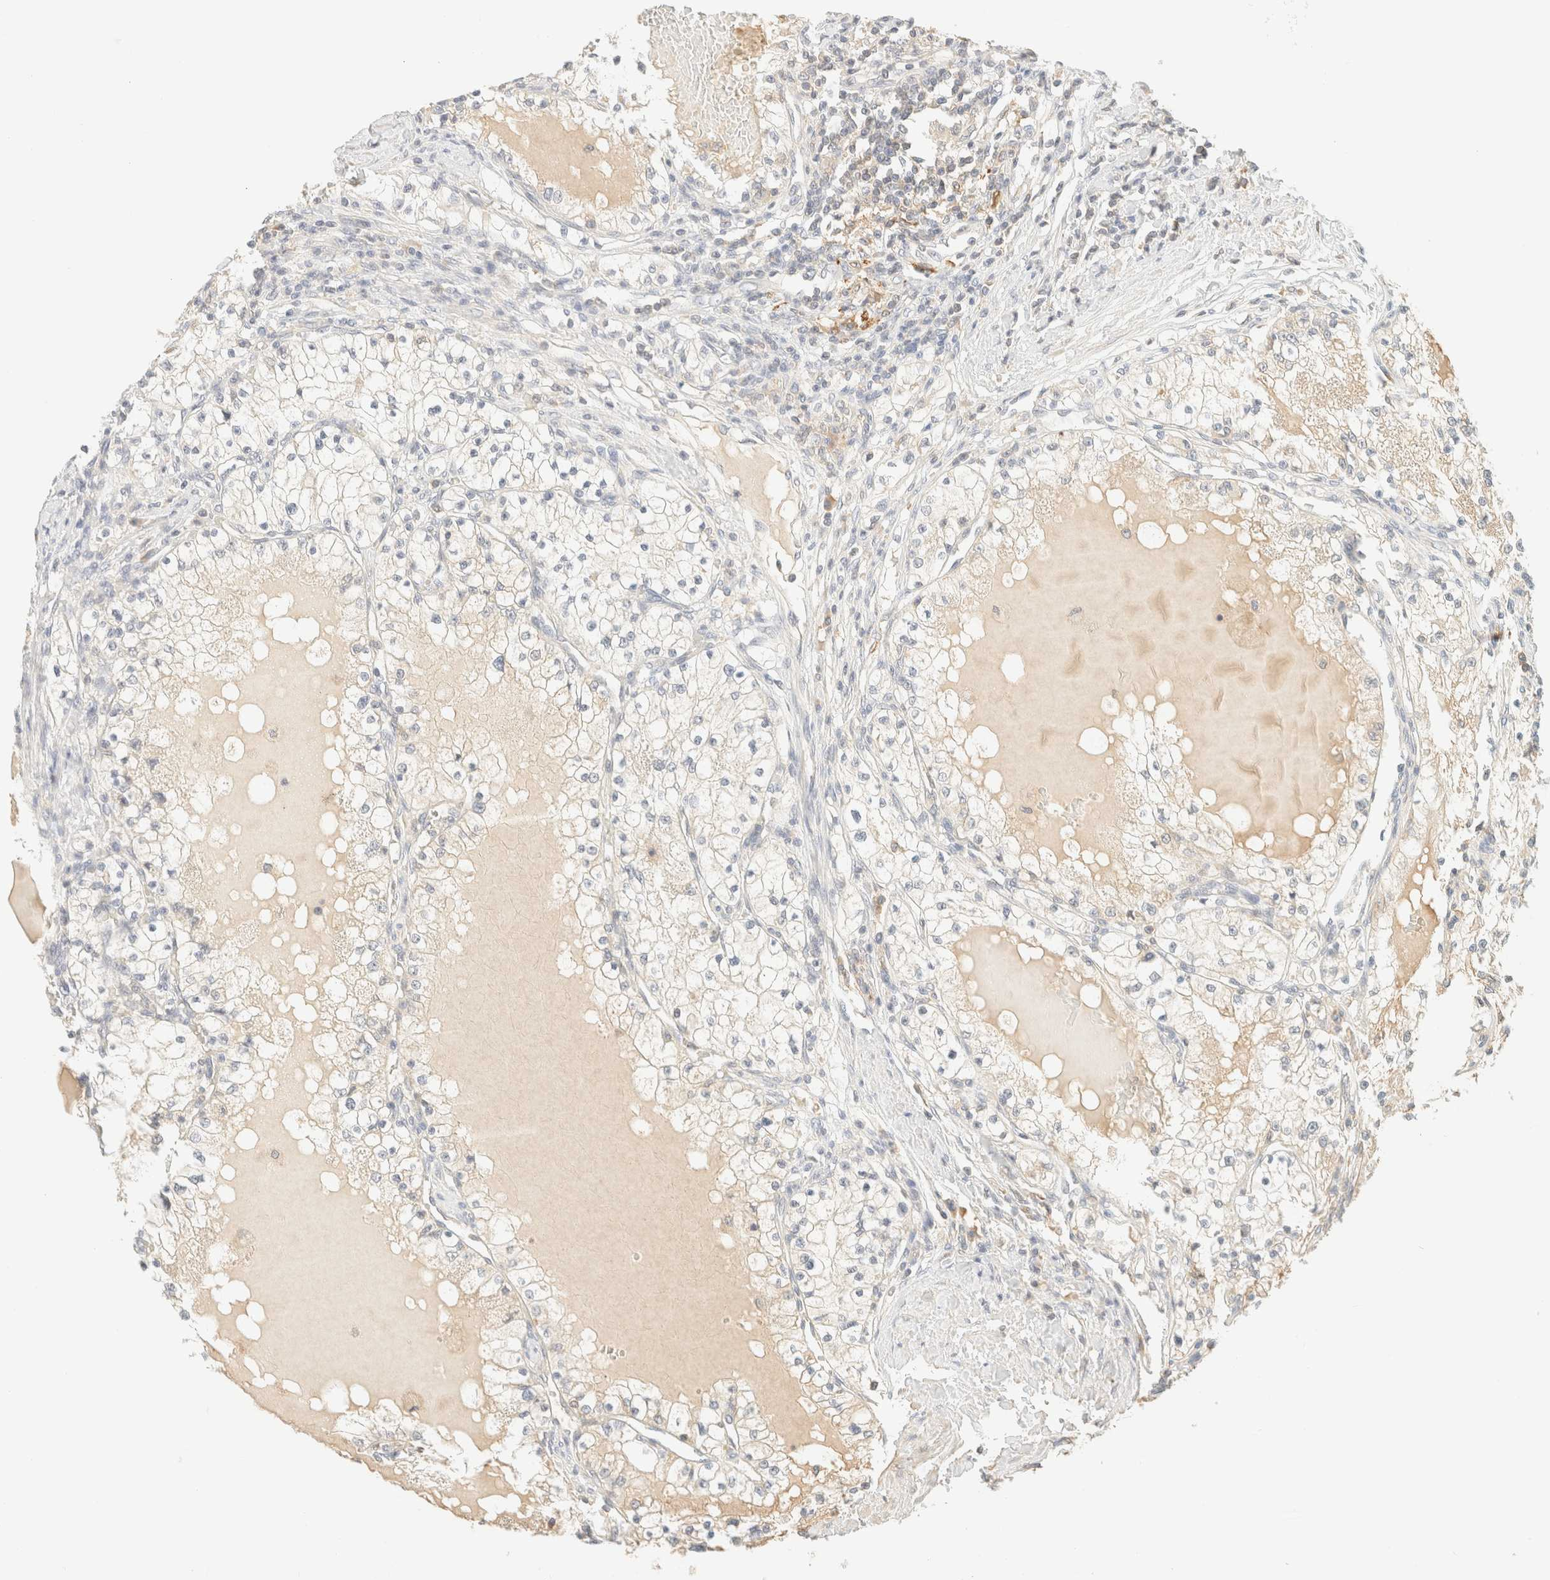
{"staining": {"intensity": "negative", "quantity": "none", "location": "none"}, "tissue": "renal cancer", "cell_type": "Tumor cells", "image_type": "cancer", "snomed": [{"axis": "morphology", "description": "Adenocarcinoma, NOS"}, {"axis": "topography", "description": "Kidney"}], "caption": "Histopathology image shows no protein expression in tumor cells of renal cancer tissue.", "gene": "TIMD4", "patient": {"sex": "male", "age": 68}}